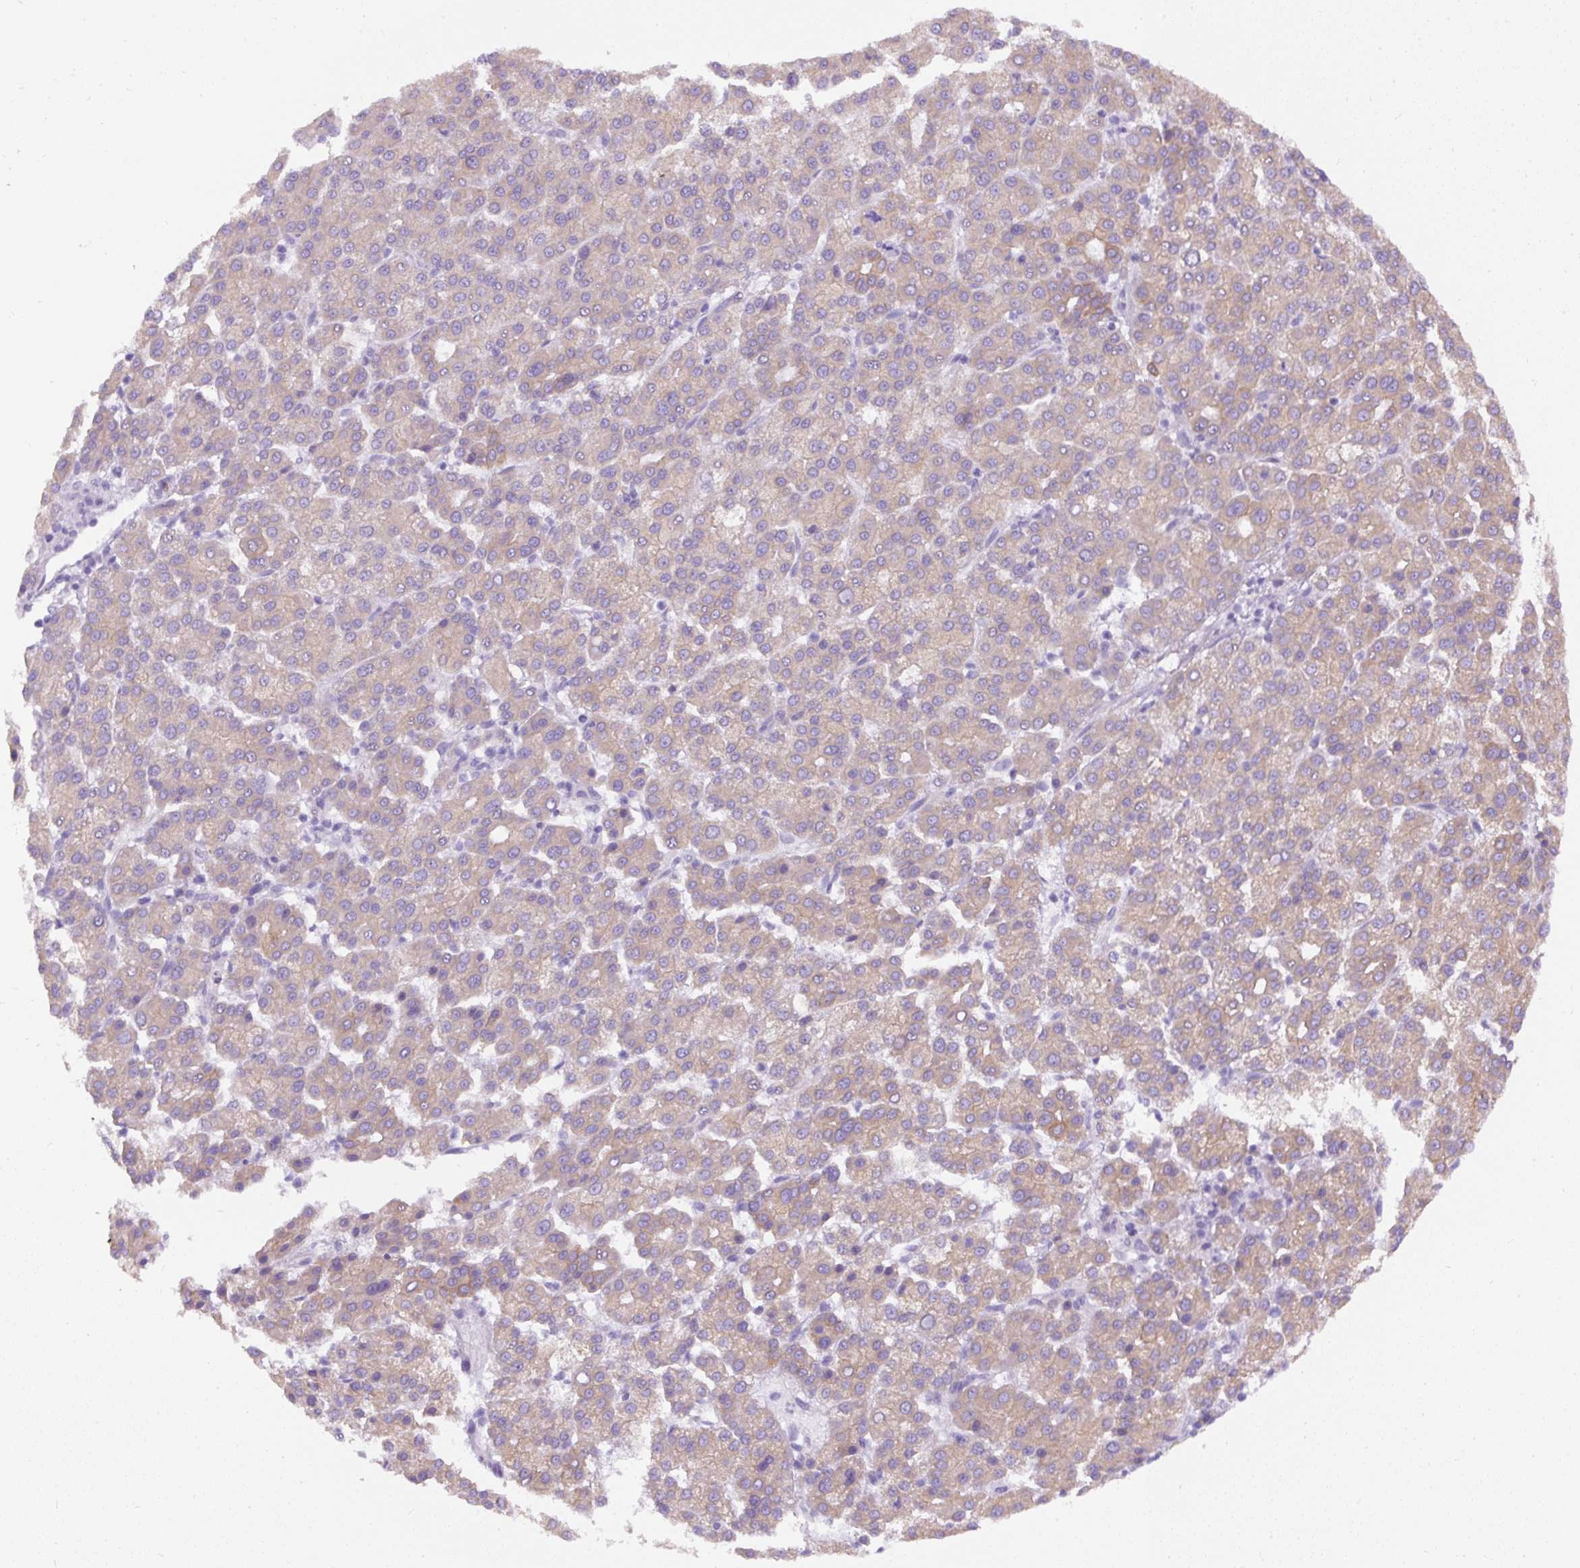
{"staining": {"intensity": "weak", "quantity": "25%-75%", "location": "cytoplasmic/membranous"}, "tissue": "liver cancer", "cell_type": "Tumor cells", "image_type": "cancer", "snomed": [{"axis": "morphology", "description": "Carcinoma, Hepatocellular, NOS"}, {"axis": "topography", "description": "Liver"}], "caption": "This histopathology image shows immunohistochemistry staining of liver cancer (hepatocellular carcinoma), with low weak cytoplasmic/membranous positivity in approximately 25%-75% of tumor cells.", "gene": "FAM149A", "patient": {"sex": "female", "age": 58}}